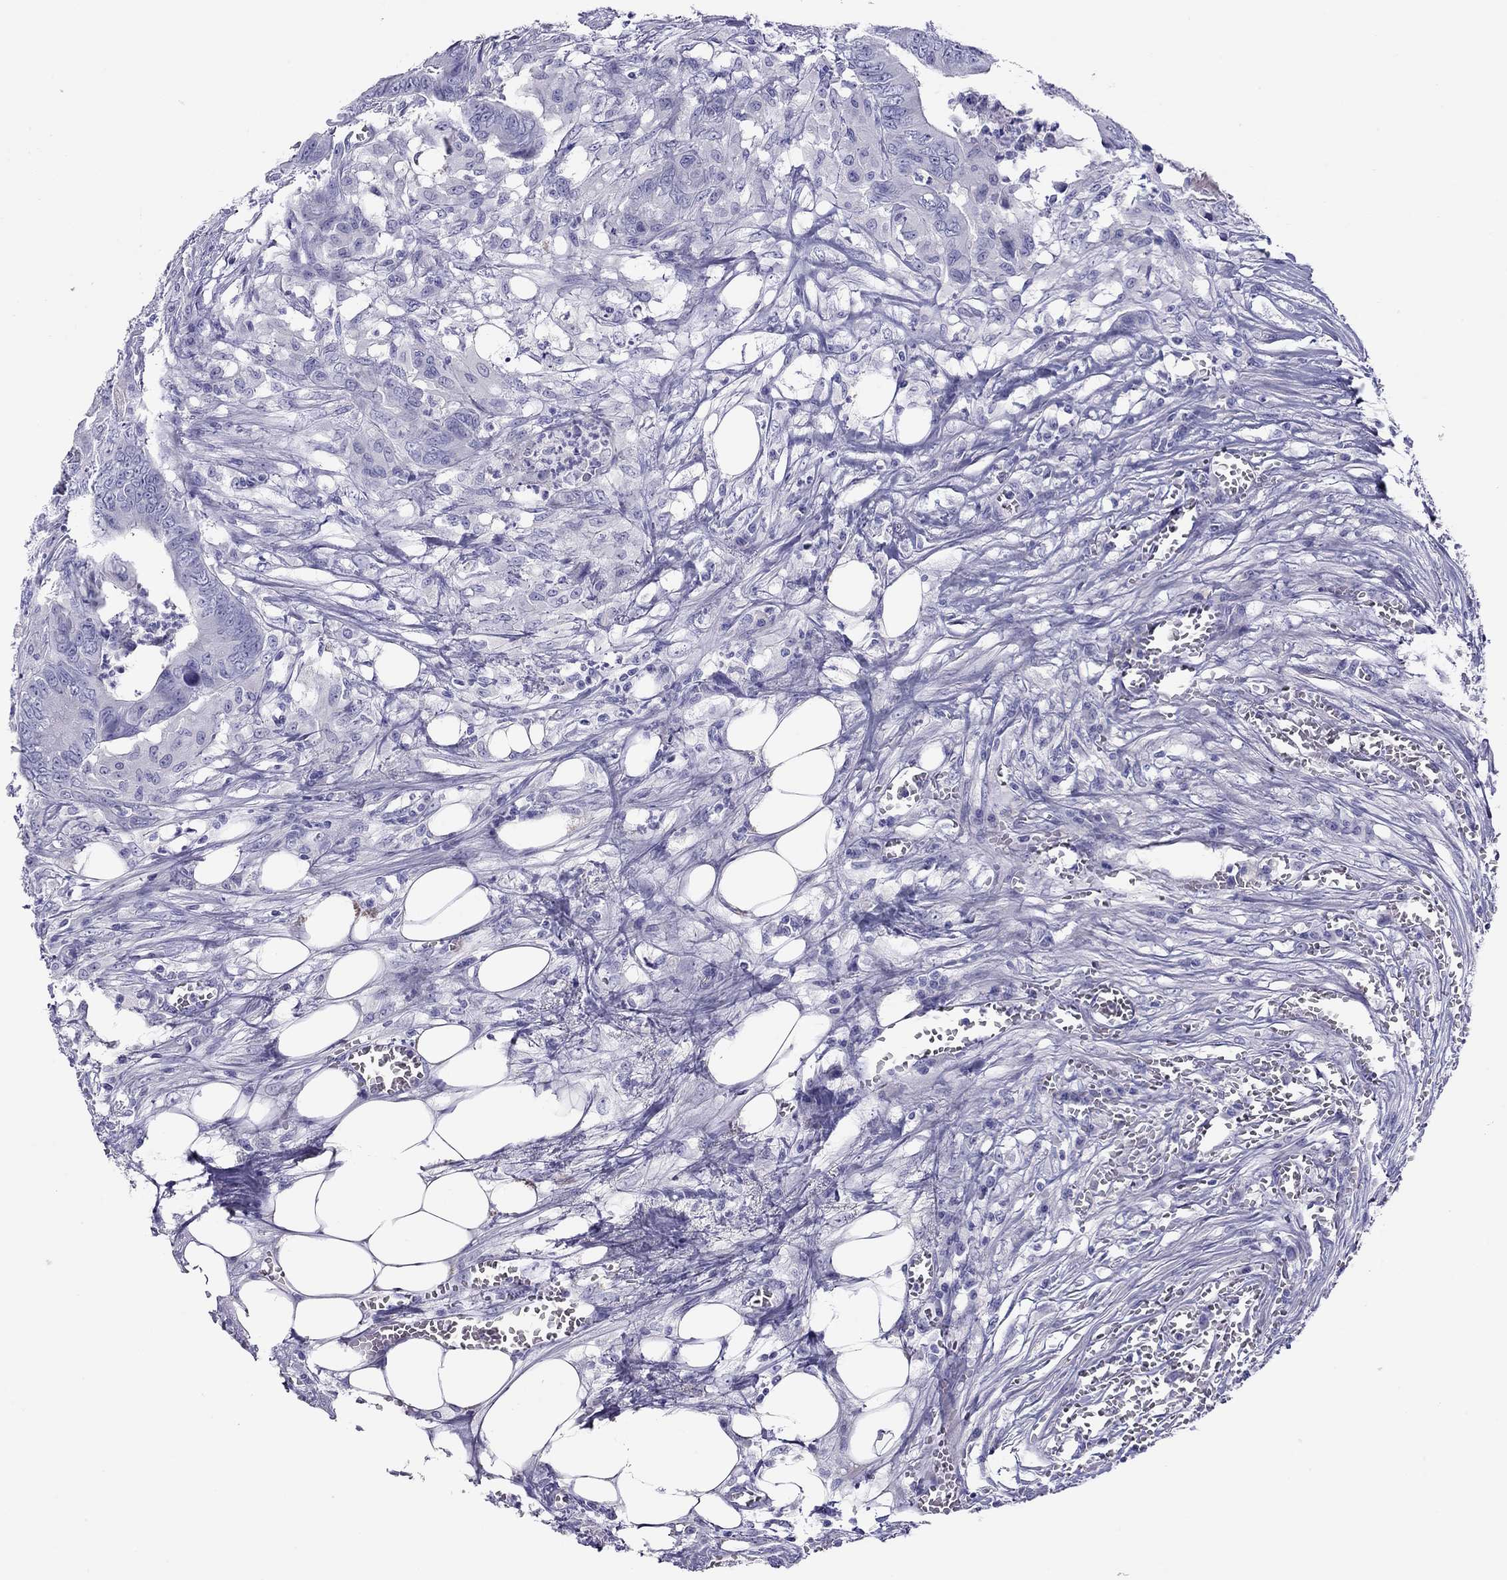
{"staining": {"intensity": "negative", "quantity": "none", "location": "none"}, "tissue": "colorectal cancer", "cell_type": "Tumor cells", "image_type": "cancer", "snomed": [{"axis": "morphology", "description": "Adenocarcinoma, NOS"}, {"axis": "topography", "description": "Colon"}], "caption": "Human colorectal cancer (adenocarcinoma) stained for a protein using immunohistochemistry (IHC) displays no expression in tumor cells.", "gene": "PTPRN", "patient": {"sex": "male", "age": 84}}